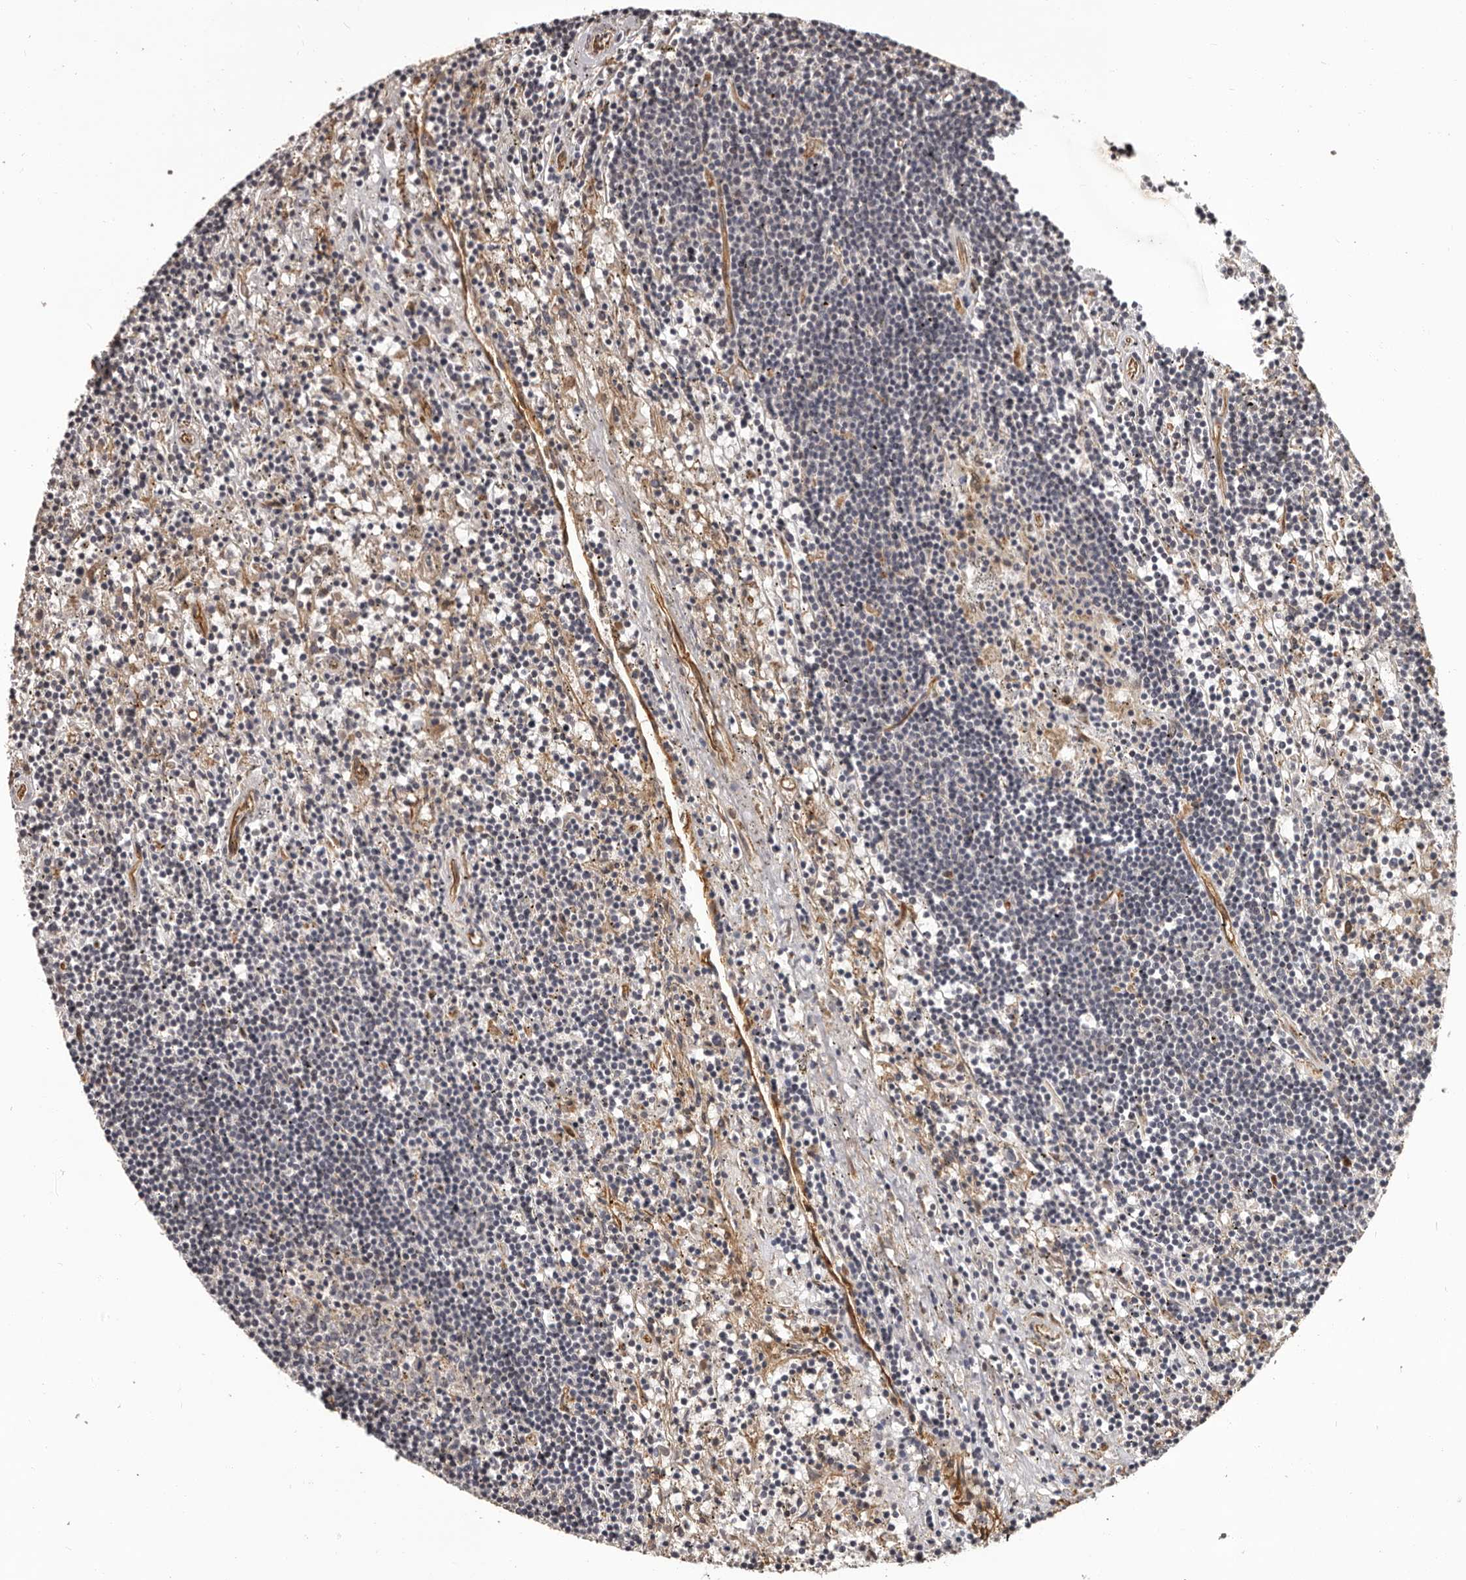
{"staining": {"intensity": "negative", "quantity": "none", "location": "none"}, "tissue": "lymphoma", "cell_type": "Tumor cells", "image_type": "cancer", "snomed": [{"axis": "morphology", "description": "Malignant lymphoma, non-Hodgkin's type, Low grade"}, {"axis": "topography", "description": "Spleen"}], "caption": "Lymphoma was stained to show a protein in brown. There is no significant expression in tumor cells.", "gene": "SLITRK6", "patient": {"sex": "male", "age": 76}}